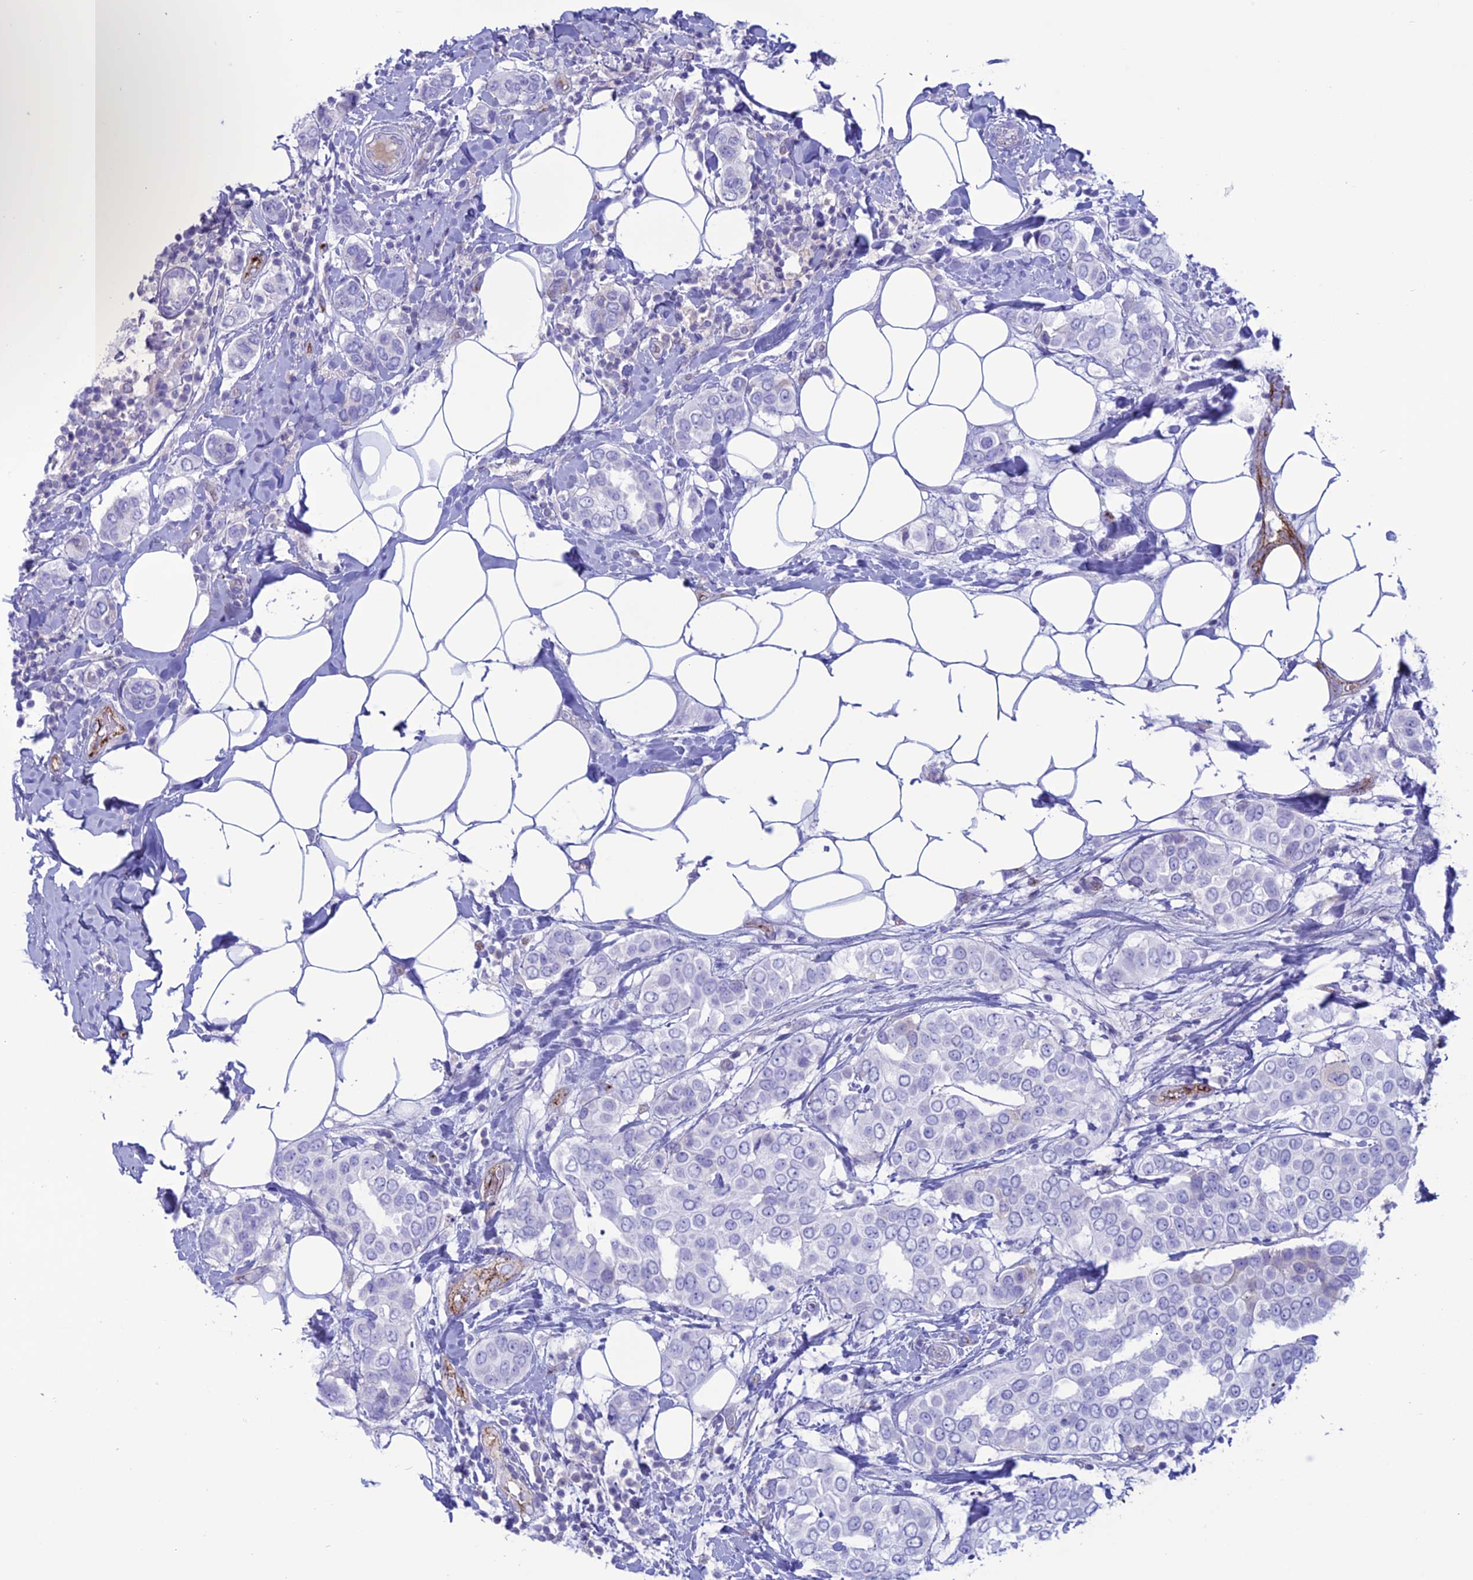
{"staining": {"intensity": "negative", "quantity": "none", "location": "none"}, "tissue": "breast cancer", "cell_type": "Tumor cells", "image_type": "cancer", "snomed": [{"axis": "morphology", "description": "Lobular carcinoma"}, {"axis": "topography", "description": "Breast"}], "caption": "A histopathology image of lobular carcinoma (breast) stained for a protein exhibits no brown staining in tumor cells.", "gene": "CDC42EP5", "patient": {"sex": "female", "age": 51}}